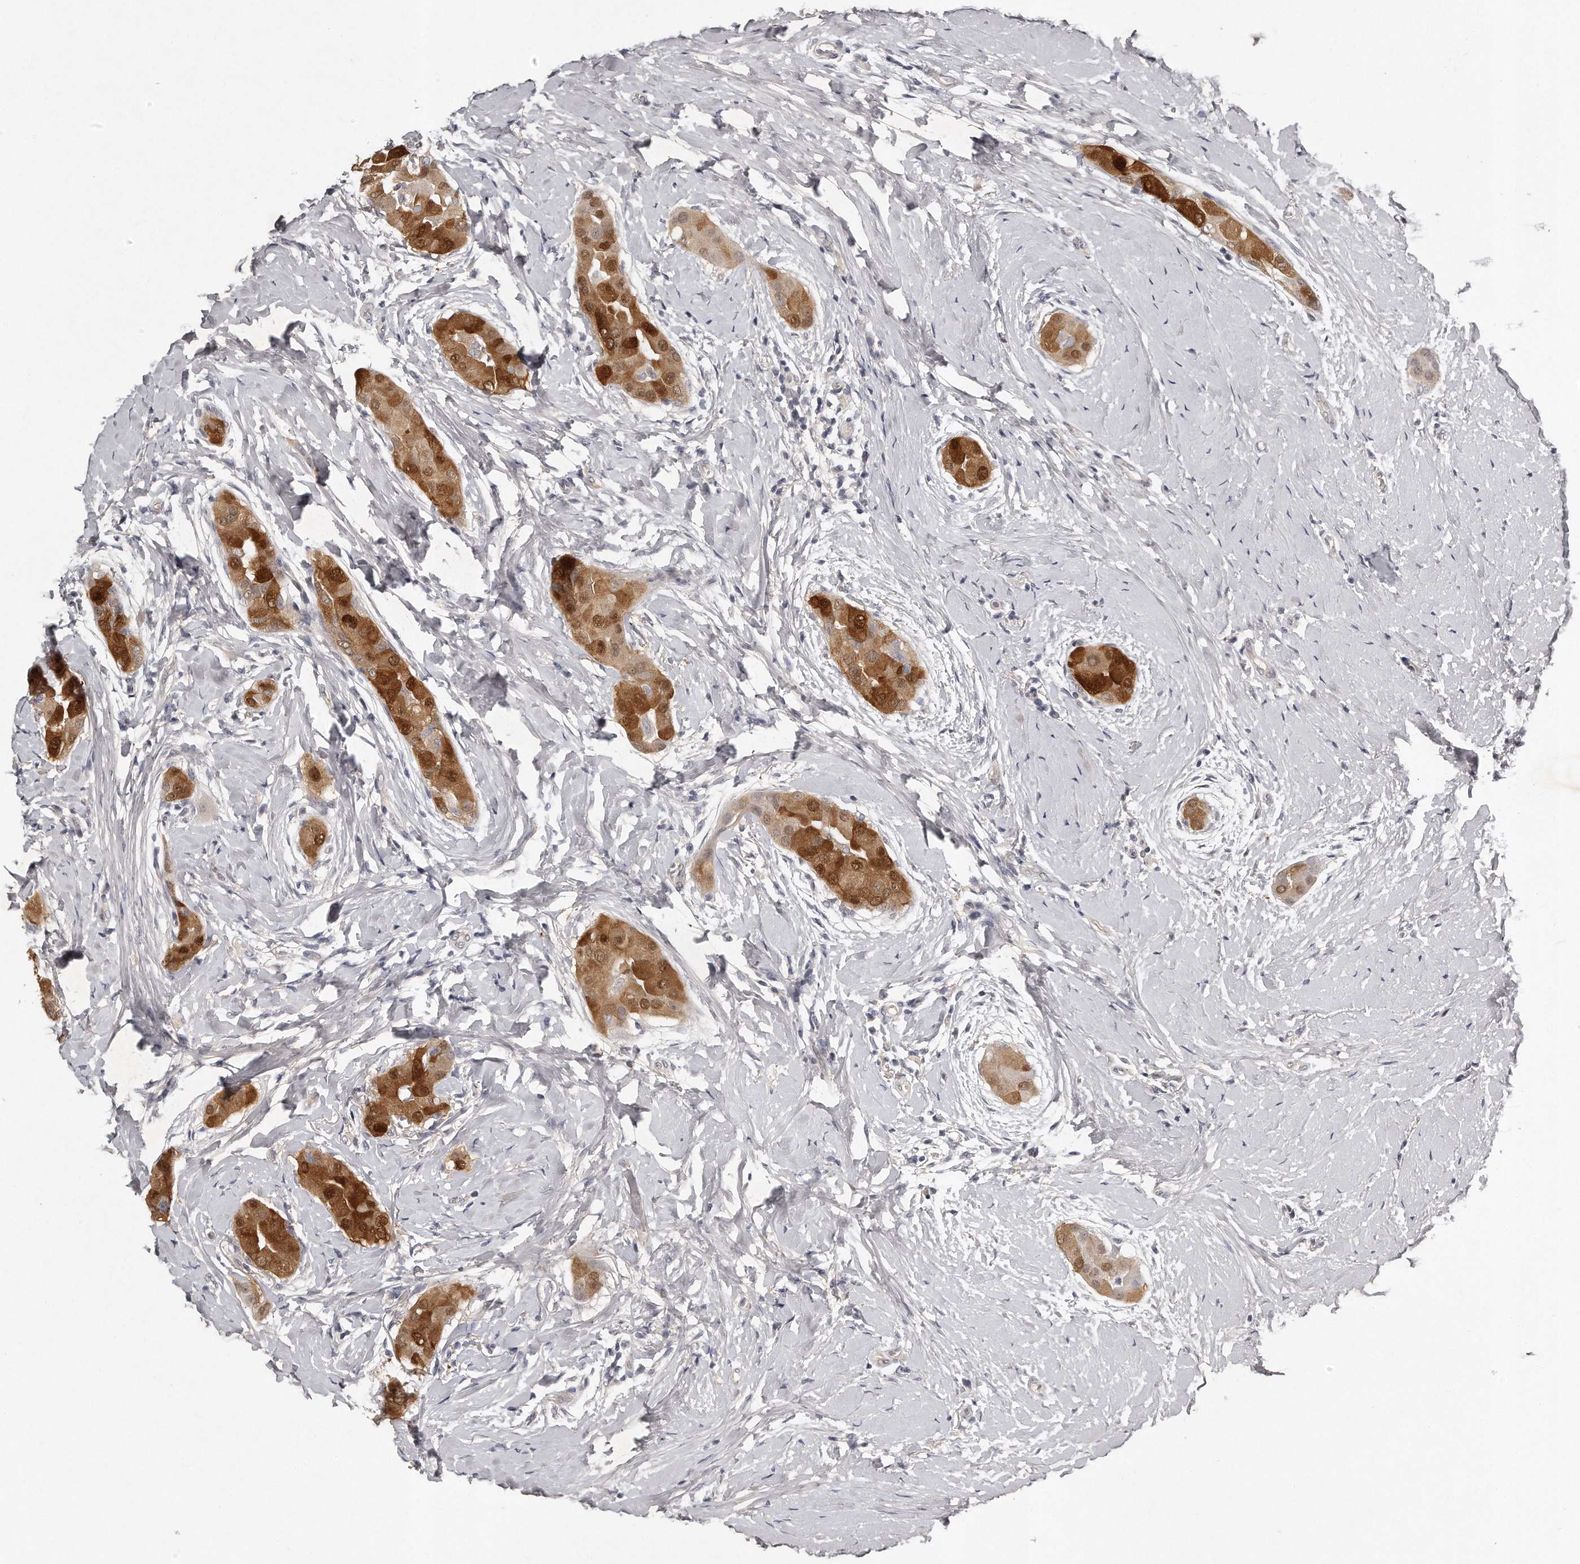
{"staining": {"intensity": "strong", "quantity": ">75%", "location": "cytoplasmic/membranous,nuclear"}, "tissue": "thyroid cancer", "cell_type": "Tumor cells", "image_type": "cancer", "snomed": [{"axis": "morphology", "description": "Papillary adenocarcinoma, NOS"}, {"axis": "topography", "description": "Thyroid gland"}], "caption": "A brown stain labels strong cytoplasmic/membranous and nuclear staining of a protein in human thyroid cancer (papillary adenocarcinoma) tumor cells.", "gene": "GGCT", "patient": {"sex": "male", "age": 33}}